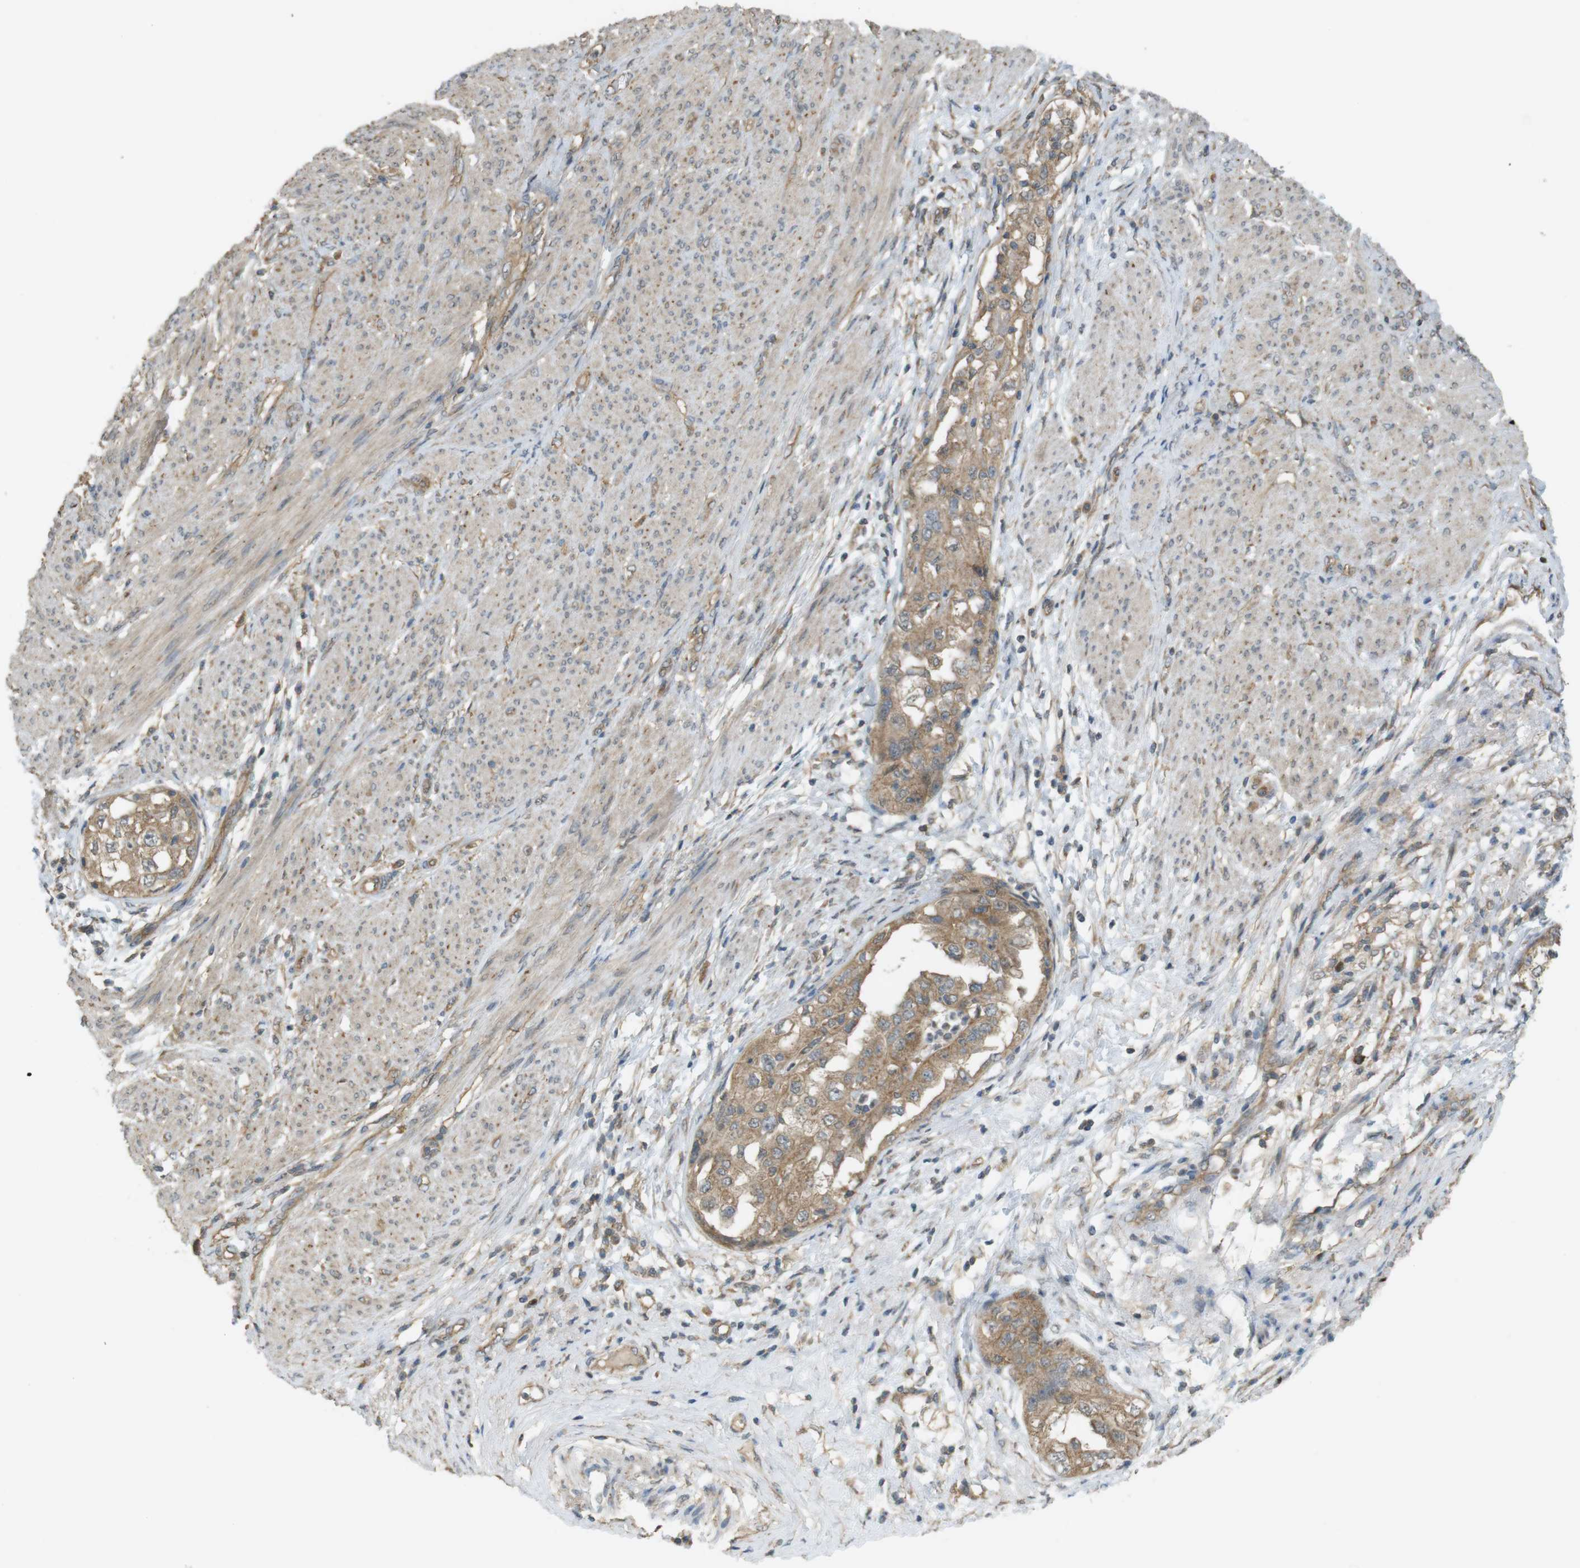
{"staining": {"intensity": "moderate", "quantity": ">75%", "location": "cytoplasmic/membranous"}, "tissue": "endometrial cancer", "cell_type": "Tumor cells", "image_type": "cancer", "snomed": [{"axis": "morphology", "description": "Adenocarcinoma, NOS"}, {"axis": "topography", "description": "Endometrium"}], "caption": "Adenocarcinoma (endometrial) stained with a brown dye shows moderate cytoplasmic/membranous positive staining in approximately >75% of tumor cells.", "gene": "ZDHHC20", "patient": {"sex": "female", "age": 85}}